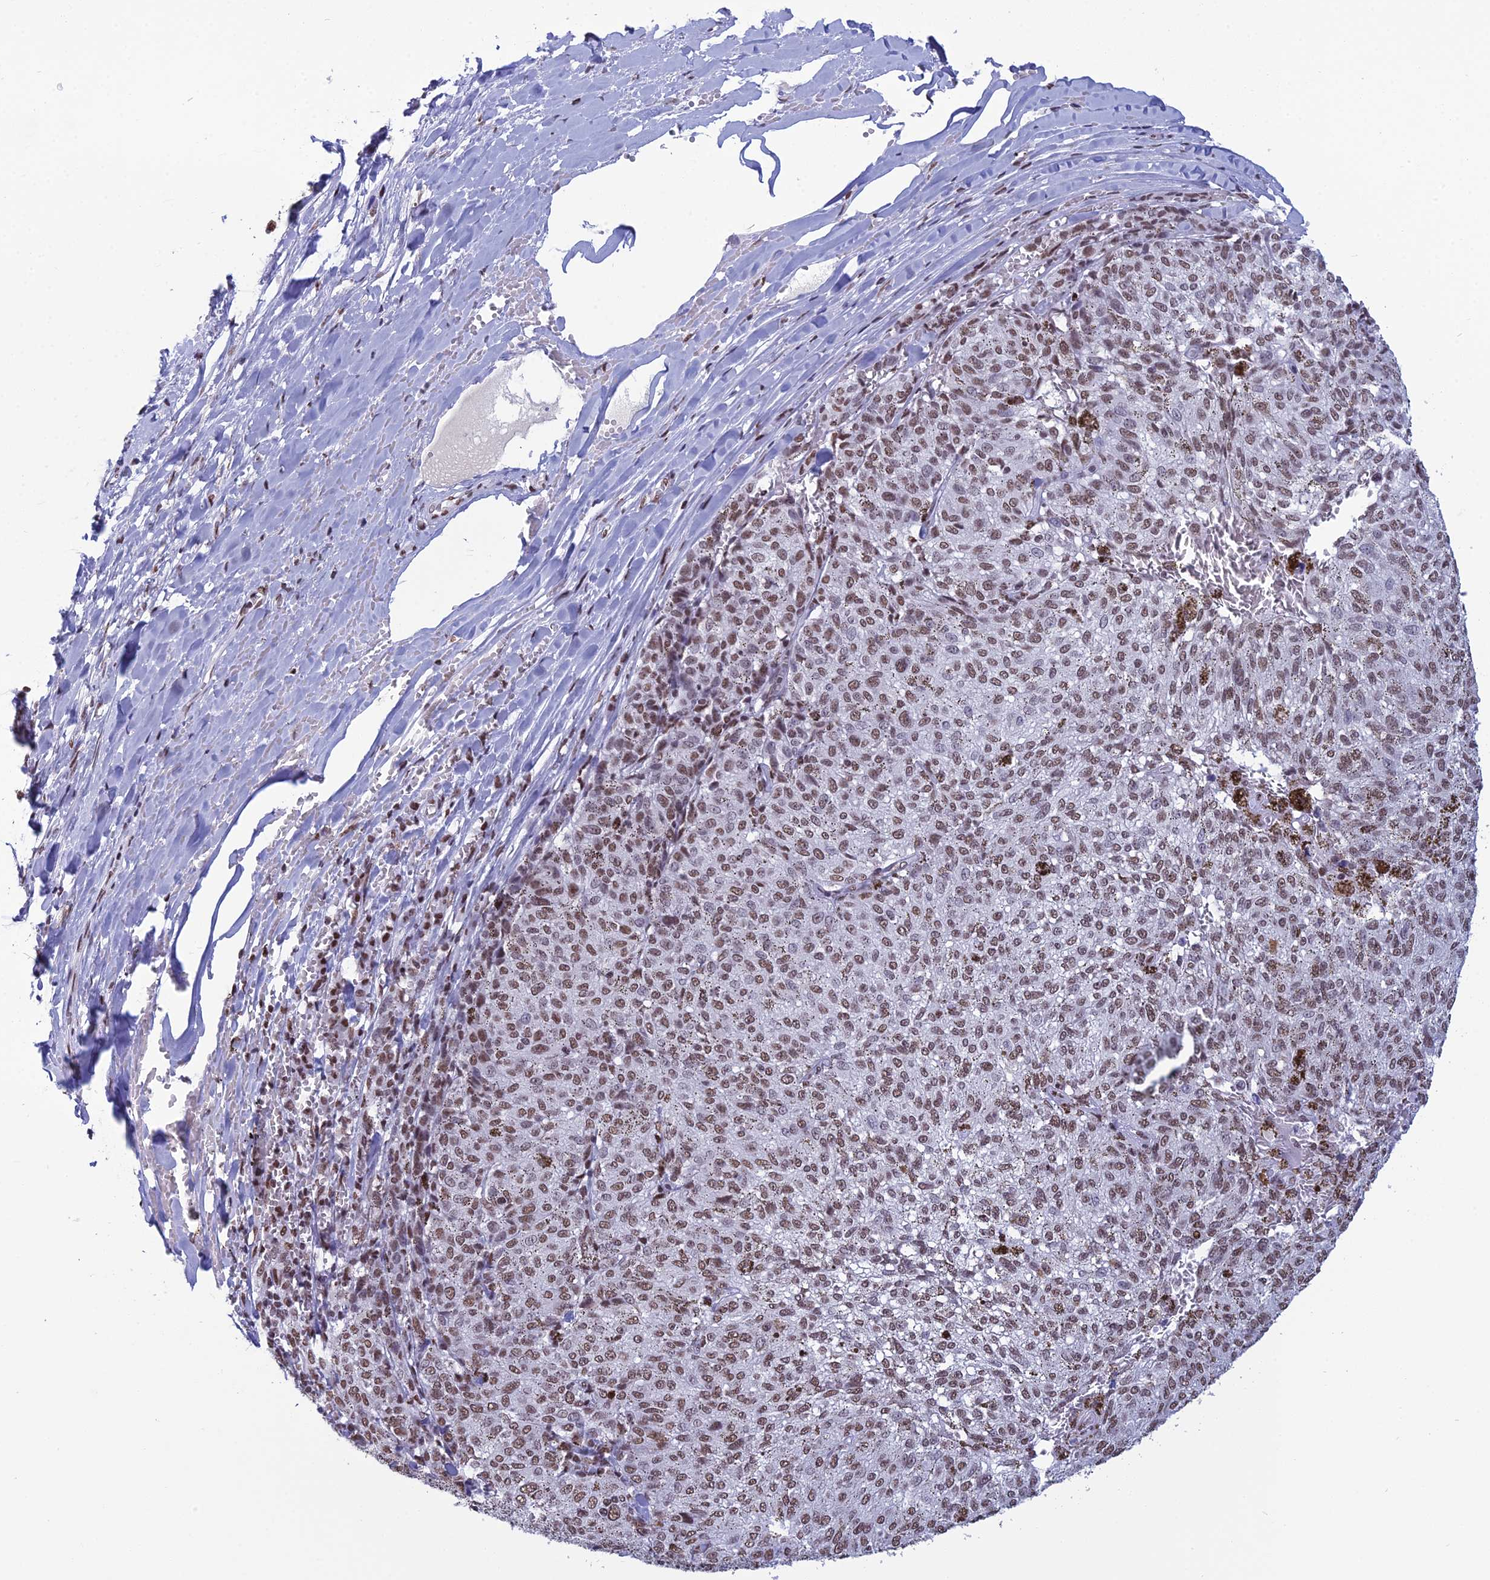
{"staining": {"intensity": "moderate", "quantity": ">75%", "location": "nuclear"}, "tissue": "melanoma", "cell_type": "Tumor cells", "image_type": "cancer", "snomed": [{"axis": "morphology", "description": "Malignant melanoma, NOS"}, {"axis": "topography", "description": "Skin"}], "caption": "Moderate nuclear protein positivity is appreciated in about >75% of tumor cells in melanoma. Nuclei are stained in blue.", "gene": "PRAMEF12", "patient": {"sex": "female", "age": 72}}